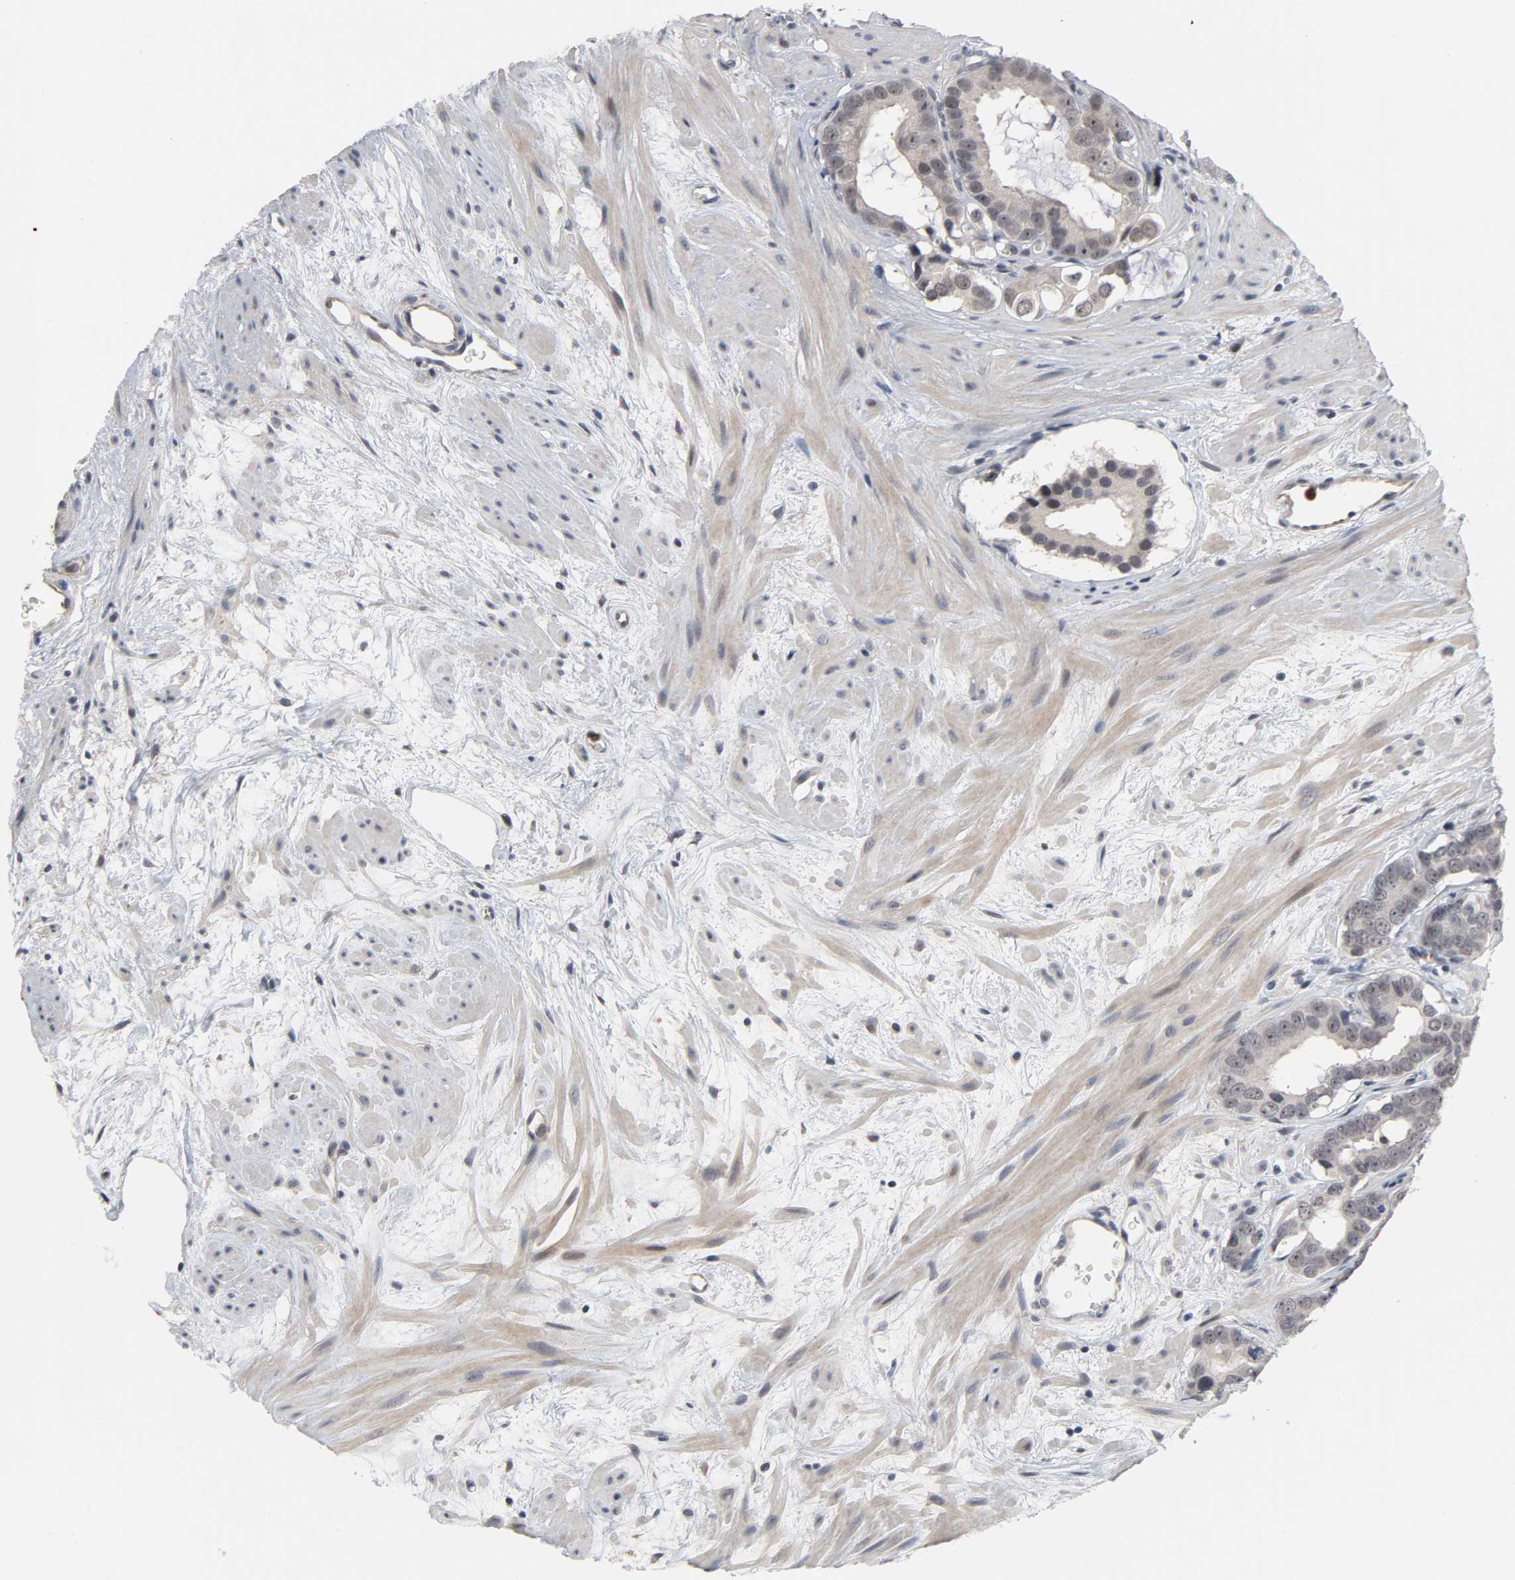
{"staining": {"intensity": "negative", "quantity": "none", "location": "none"}, "tissue": "prostate cancer", "cell_type": "Tumor cells", "image_type": "cancer", "snomed": [{"axis": "morphology", "description": "Adenocarcinoma, Low grade"}, {"axis": "topography", "description": "Prostate"}], "caption": "This photomicrograph is of prostate adenocarcinoma (low-grade) stained with immunohistochemistry to label a protein in brown with the nuclei are counter-stained blue. There is no staining in tumor cells. (Brightfield microscopy of DAB (3,3'-diaminobenzidine) immunohistochemistry (IHC) at high magnification).", "gene": "RTL5", "patient": {"sex": "male", "age": 57}}